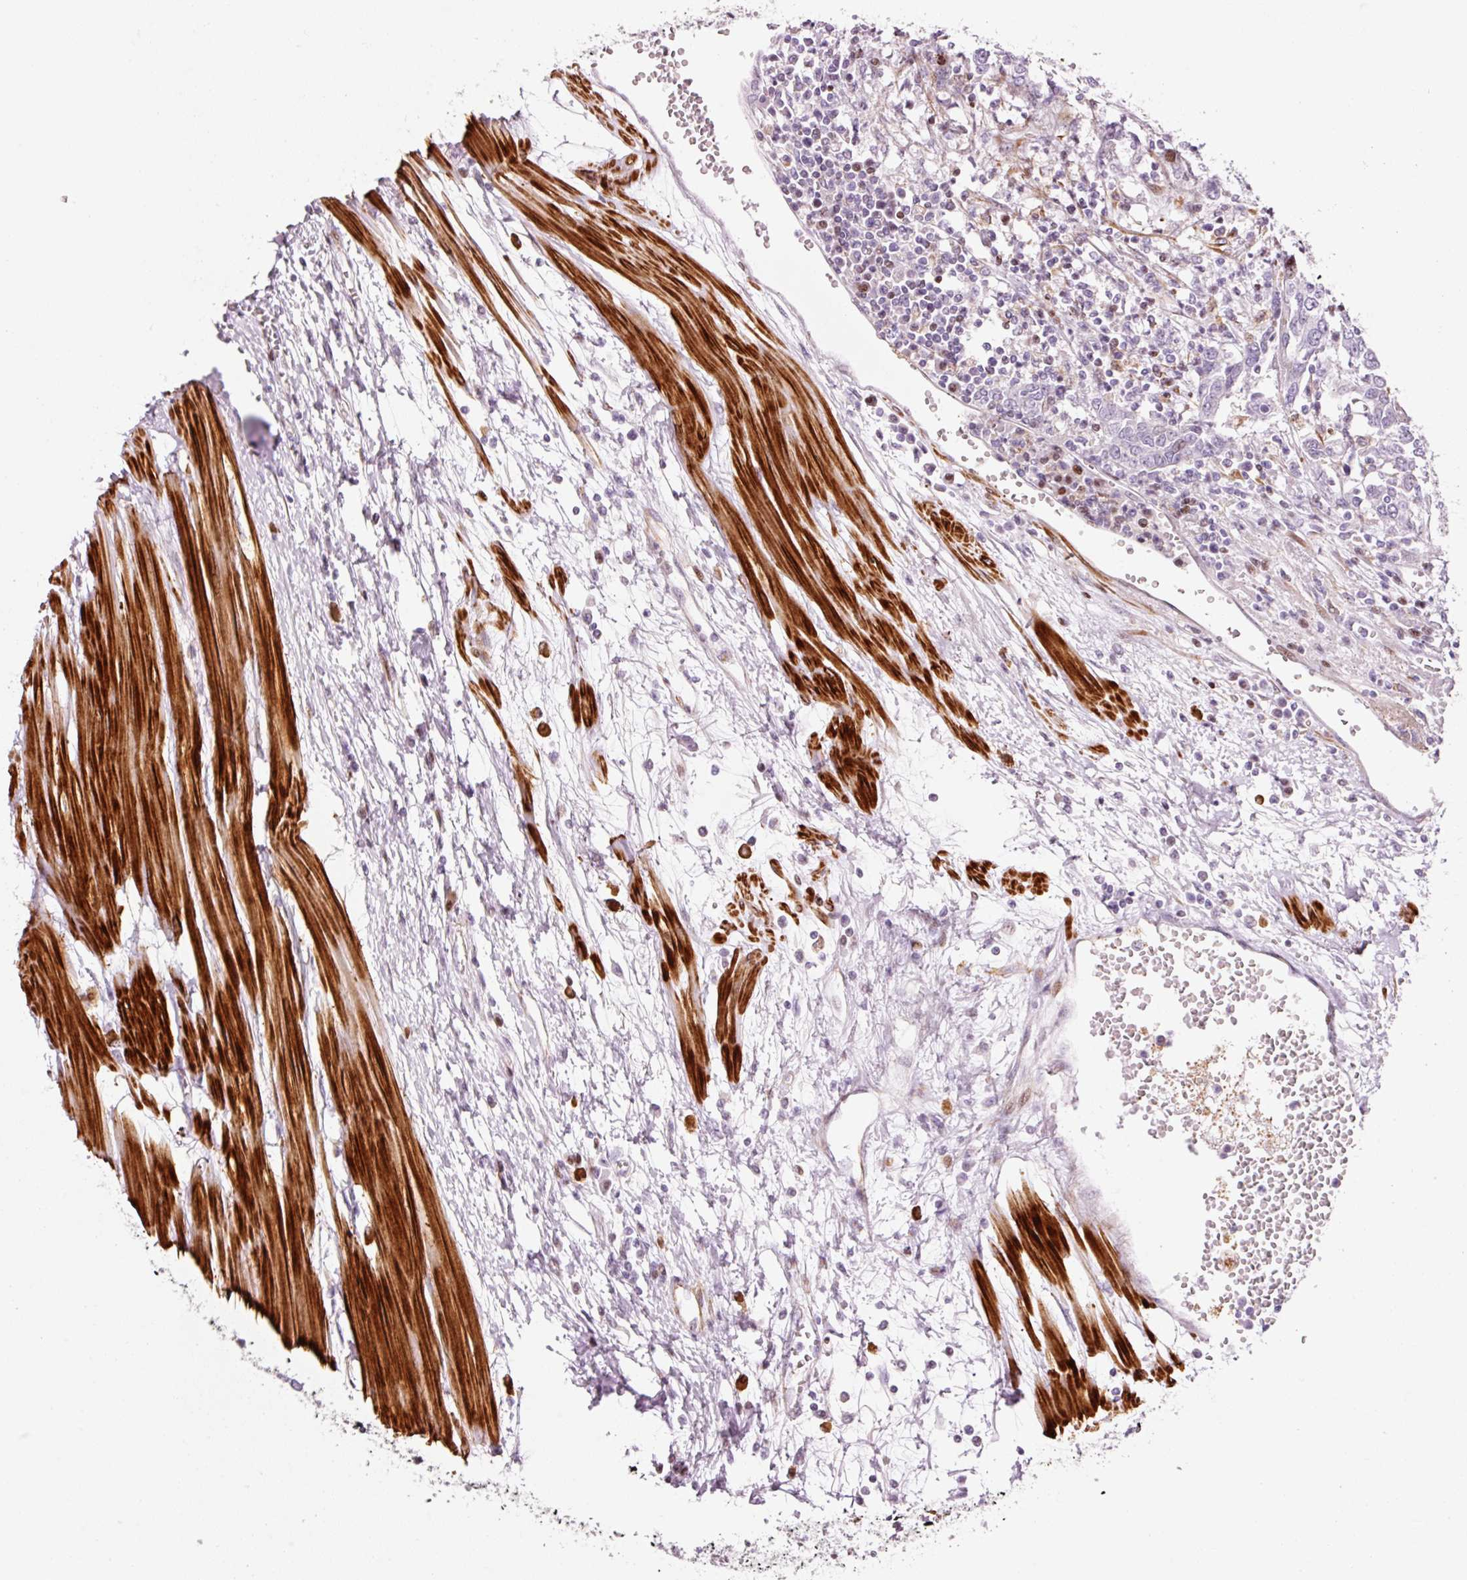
{"staining": {"intensity": "negative", "quantity": "none", "location": "none"}, "tissue": "urothelial cancer", "cell_type": "Tumor cells", "image_type": "cancer", "snomed": [{"axis": "morphology", "description": "Urothelial carcinoma, High grade"}, {"axis": "topography", "description": "Urinary bladder"}], "caption": "Protein analysis of urothelial cancer reveals no significant positivity in tumor cells. (Immunohistochemistry, brightfield microscopy, high magnification).", "gene": "ANKRD20A1", "patient": {"sex": "female", "age": 85}}